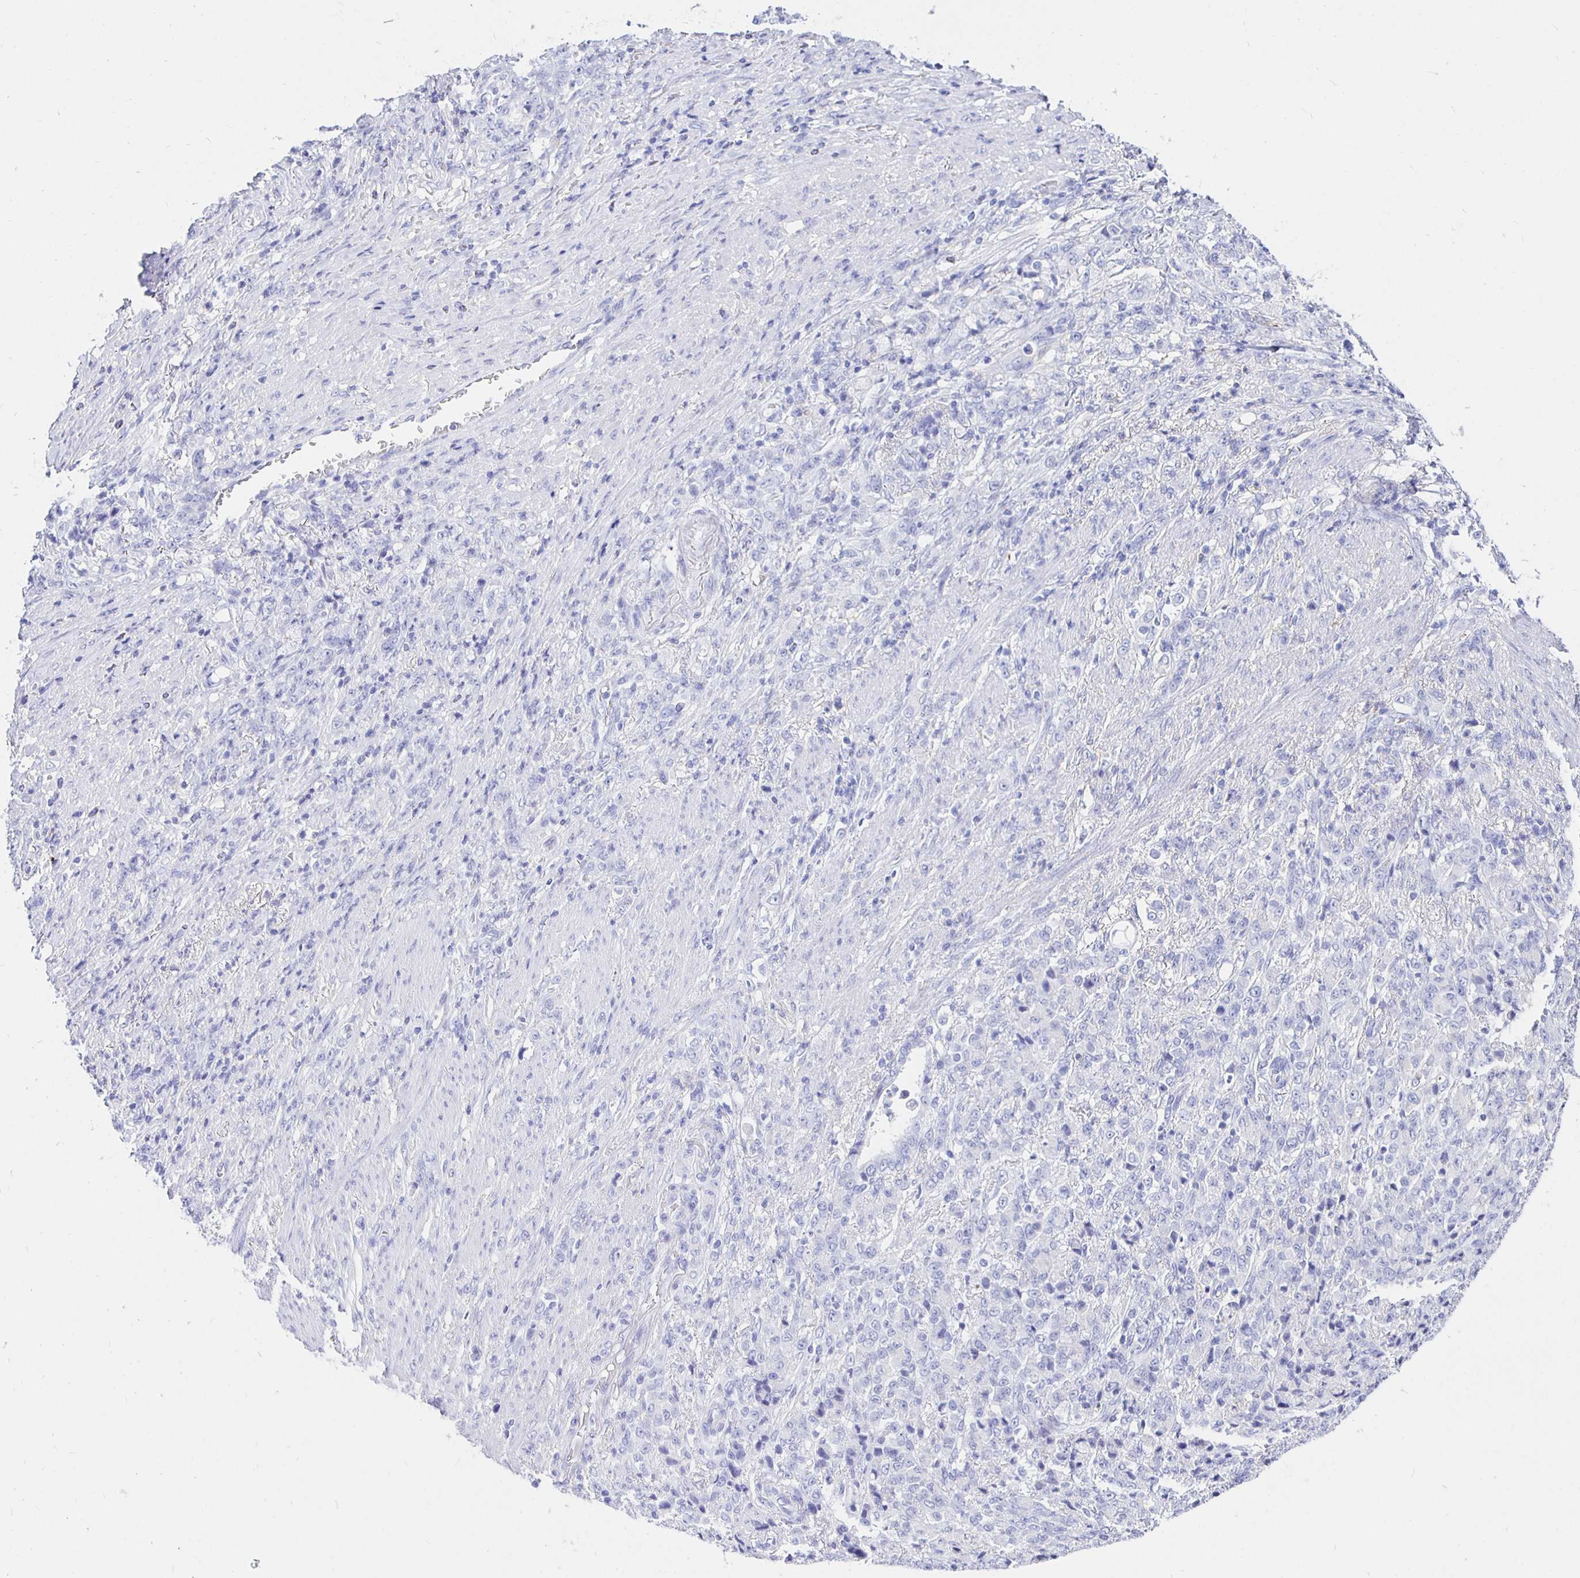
{"staining": {"intensity": "negative", "quantity": "none", "location": "none"}, "tissue": "stomach cancer", "cell_type": "Tumor cells", "image_type": "cancer", "snomed": [{"axis": "morphology", "description": "Adenocarcinoma, NOS"}, {"axis": "topography", "description": "Stomach"}], "caption": "A high-resolution micrograph shows immunohistochemistry staining of stomach cancer (adenocarcinoma), which demonstrates no significant positivity in tumor cells.", "gene": "UMOD", "patient": {"sex": "female", "age": 79}}